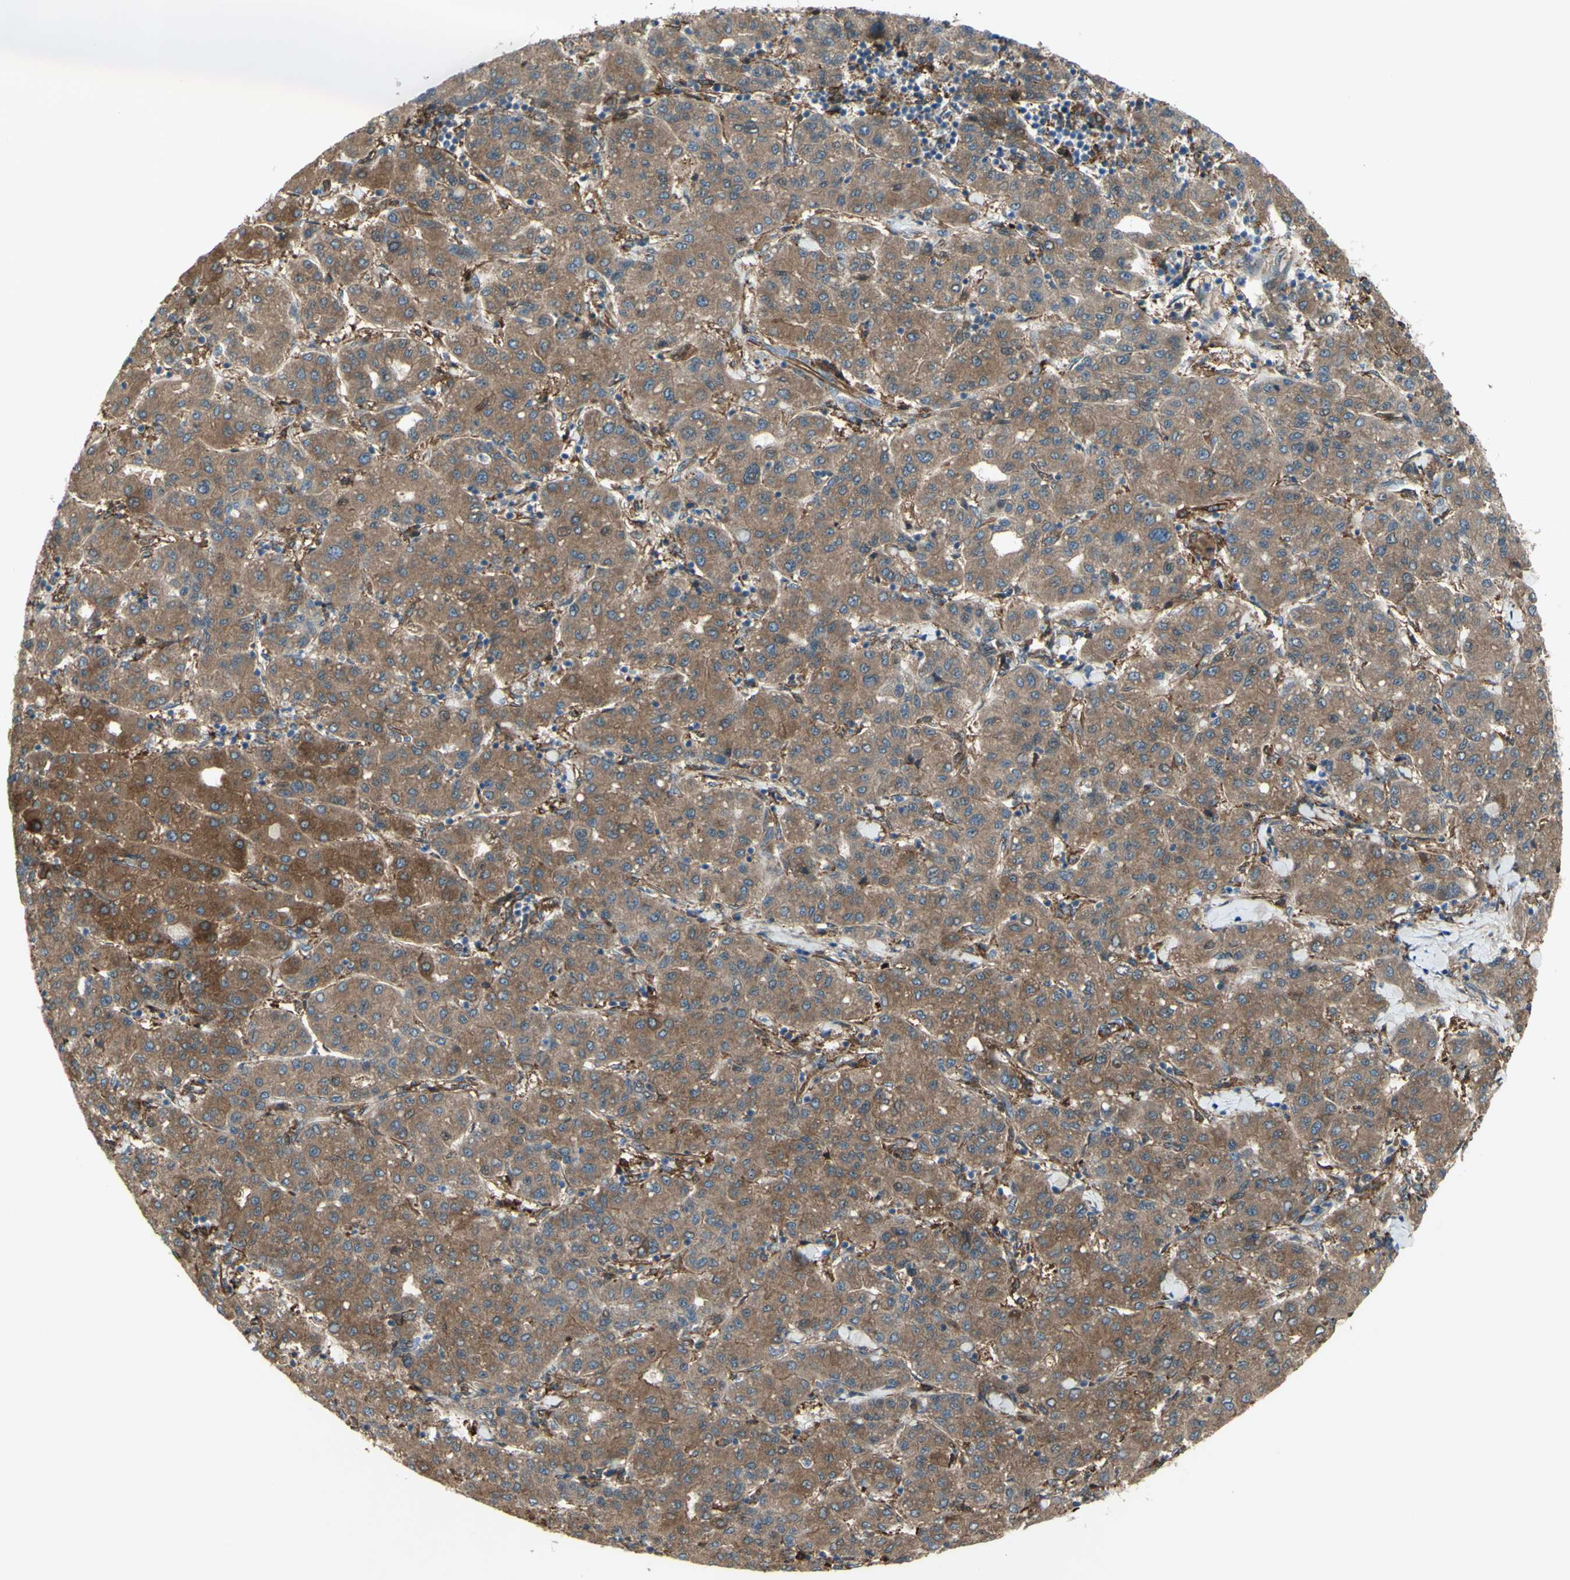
{"staining": {"intensity": "moderate", "quantity": ">75%", "location": "cytoplasmic/membranous"}, "tissue": "liver cancer", "cell_type": "Tumor cells", "image_type": "cancer", "snomed": [{"axis": "morphology", "description": "Carcinoma, Hepatocellular, NOS"}, {"axis": "topography", "description": "Liver"}], "caption": "This image displays IHC staining of human hepatocellular carcinoma (liver), with medium moderate cytoplasmic/membranous positivity in approximately >75% of tumor cells.", "gene": "IGSF9B", "patient": {"sex": "male", "age": 65}}